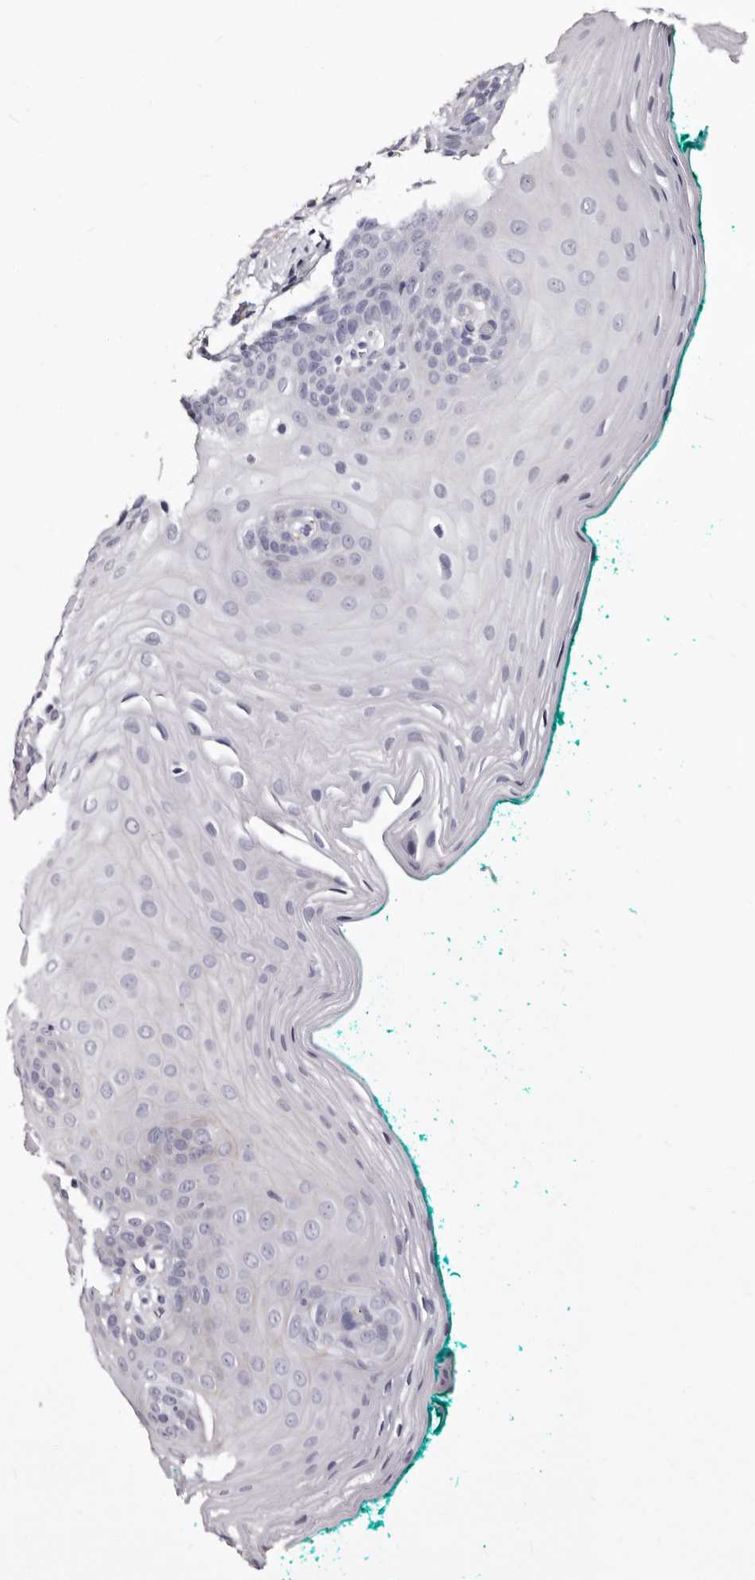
{"staining": {"intensity": "negative", "quantity": "none", "location": "none"}, "tissue": "oral mucosa", "cell_type": "Squamous epithelial cells", "image_type": "normal", "snomed": [{"axis": "morphology", "description": "Normal tissue, NOS"}, {"axis": "topography", "description": "Oral tissue"}], "caption": "DAB (3,3'-diaminobenzidine) immunohistochemical staining of benign oral mucosa displays no significant expression in squamous epithelial cells.", "gene": "AUNIP", "patient": {"sex": "male", "age": 58}}